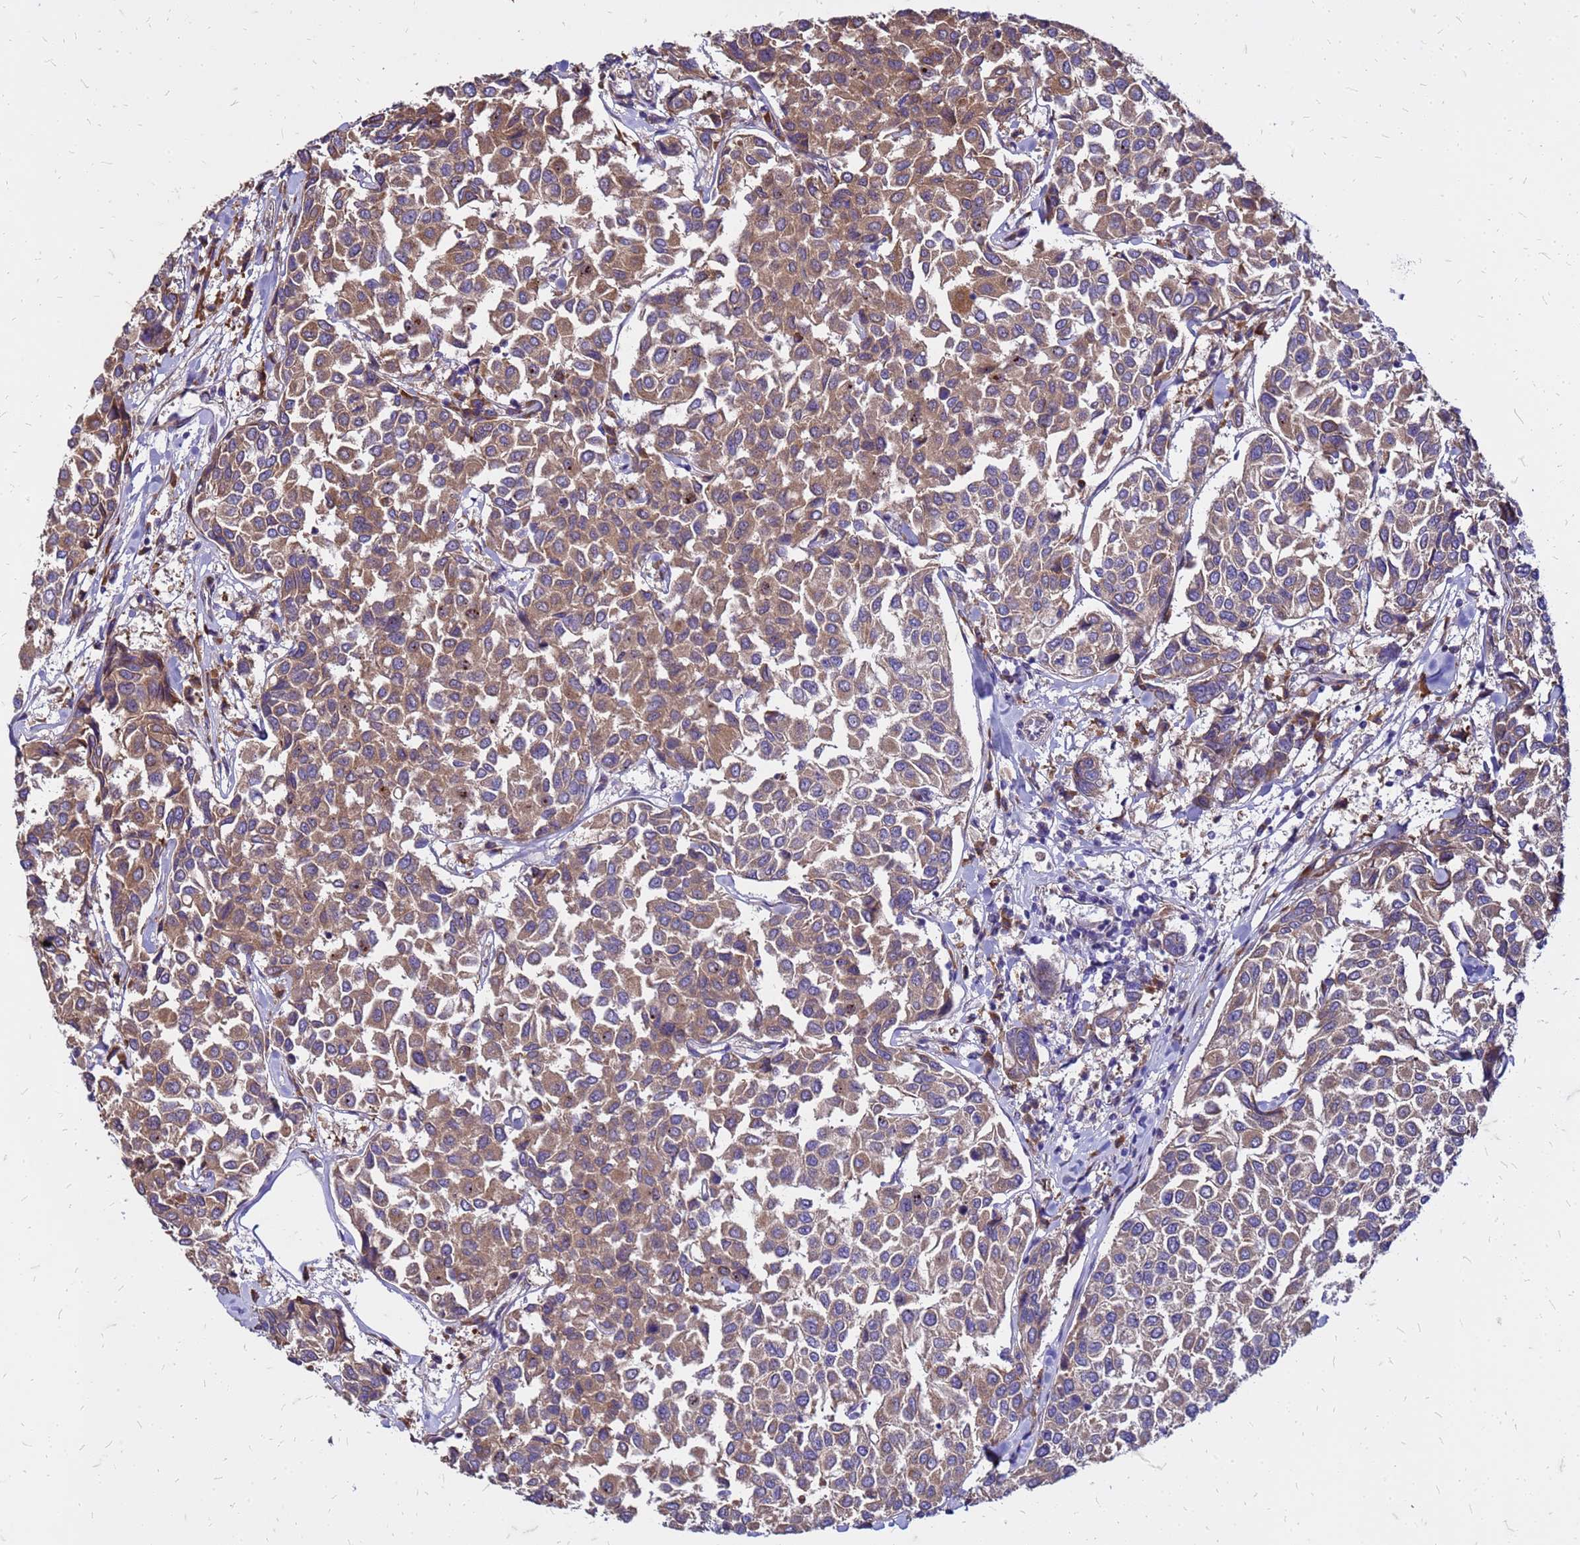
{"staining": {"intensity": "moderate", "quantity": ">75%", "location": "cytoplasmic/membranous"}, "tissue": "breast cancer", "cell_type": "Tumor cells", "image_type": "cancer", "snomed": [{"axis": "morphology", "description": "Duct carcinoma"}, {"axis": "topography", "description": "Breast"}], "caption": "Approximately >75% of tumor cells in breast cancer demonstrate moderate cytoplasmic/membranous protein expression as visualized by brown immunohistochemical staining.", "gene": "VMO1", "patient": {"sex": "female", "age": 55}}